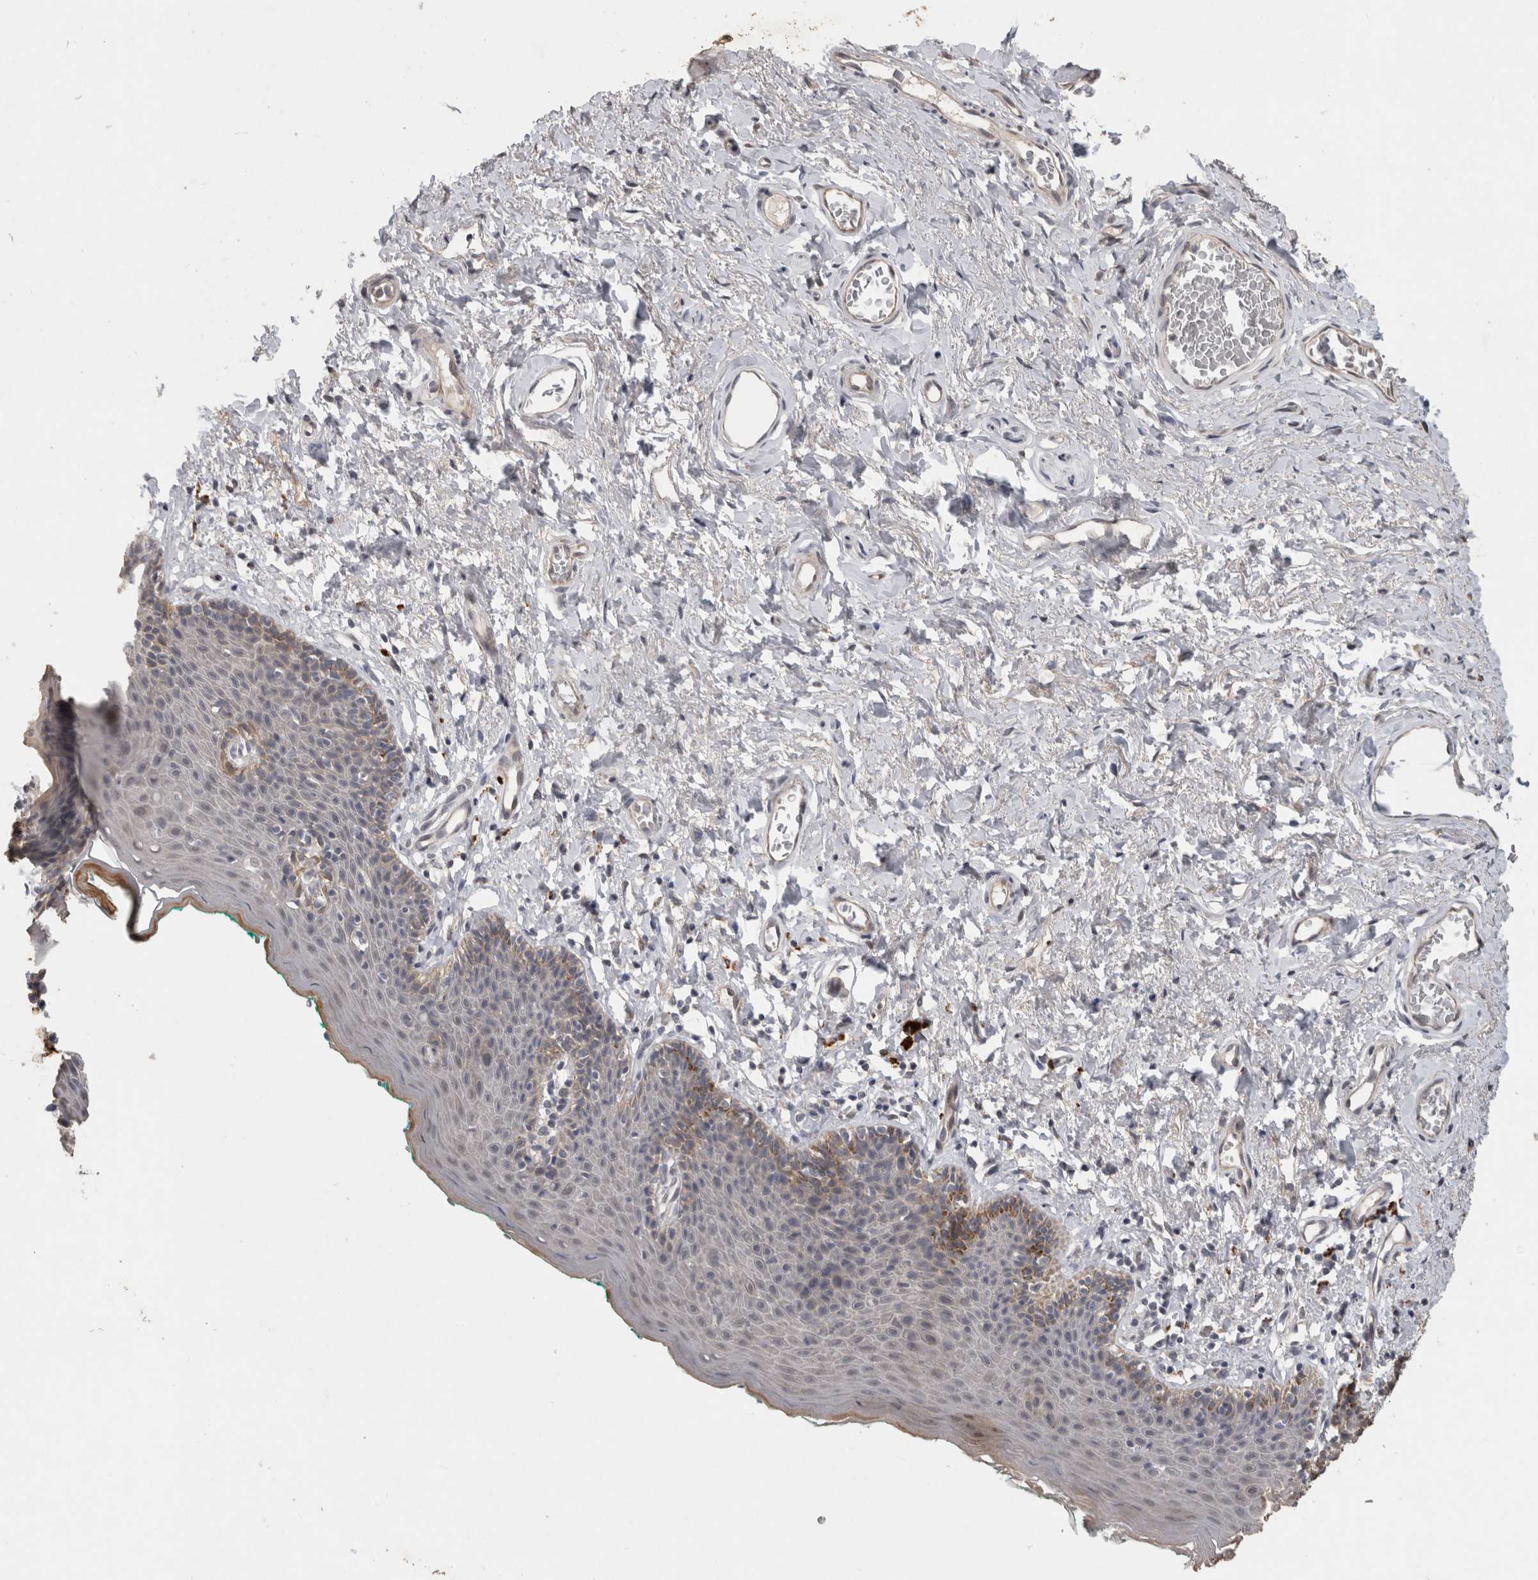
{"staining": {"intensity": "moderate", "quantity": "25%-75%", "location": "cytoplasmic/membranous"}, "tissue": "skin", "cell_type": "Epidermal cells", "image_type": "normal", "snomed": [{"axis": "morphology", "description": "Normal tissue, NOS"}, {"axis": "topography", "description": "Vulva"}], "caption": "Epidermal cells exhibit medium levels of moderate cytoplasmic/membranous staining in about 25%-75% of cells in benign human skin.", "gene": "RHPN1", "patient": {"sex": "female", "age": 66}}